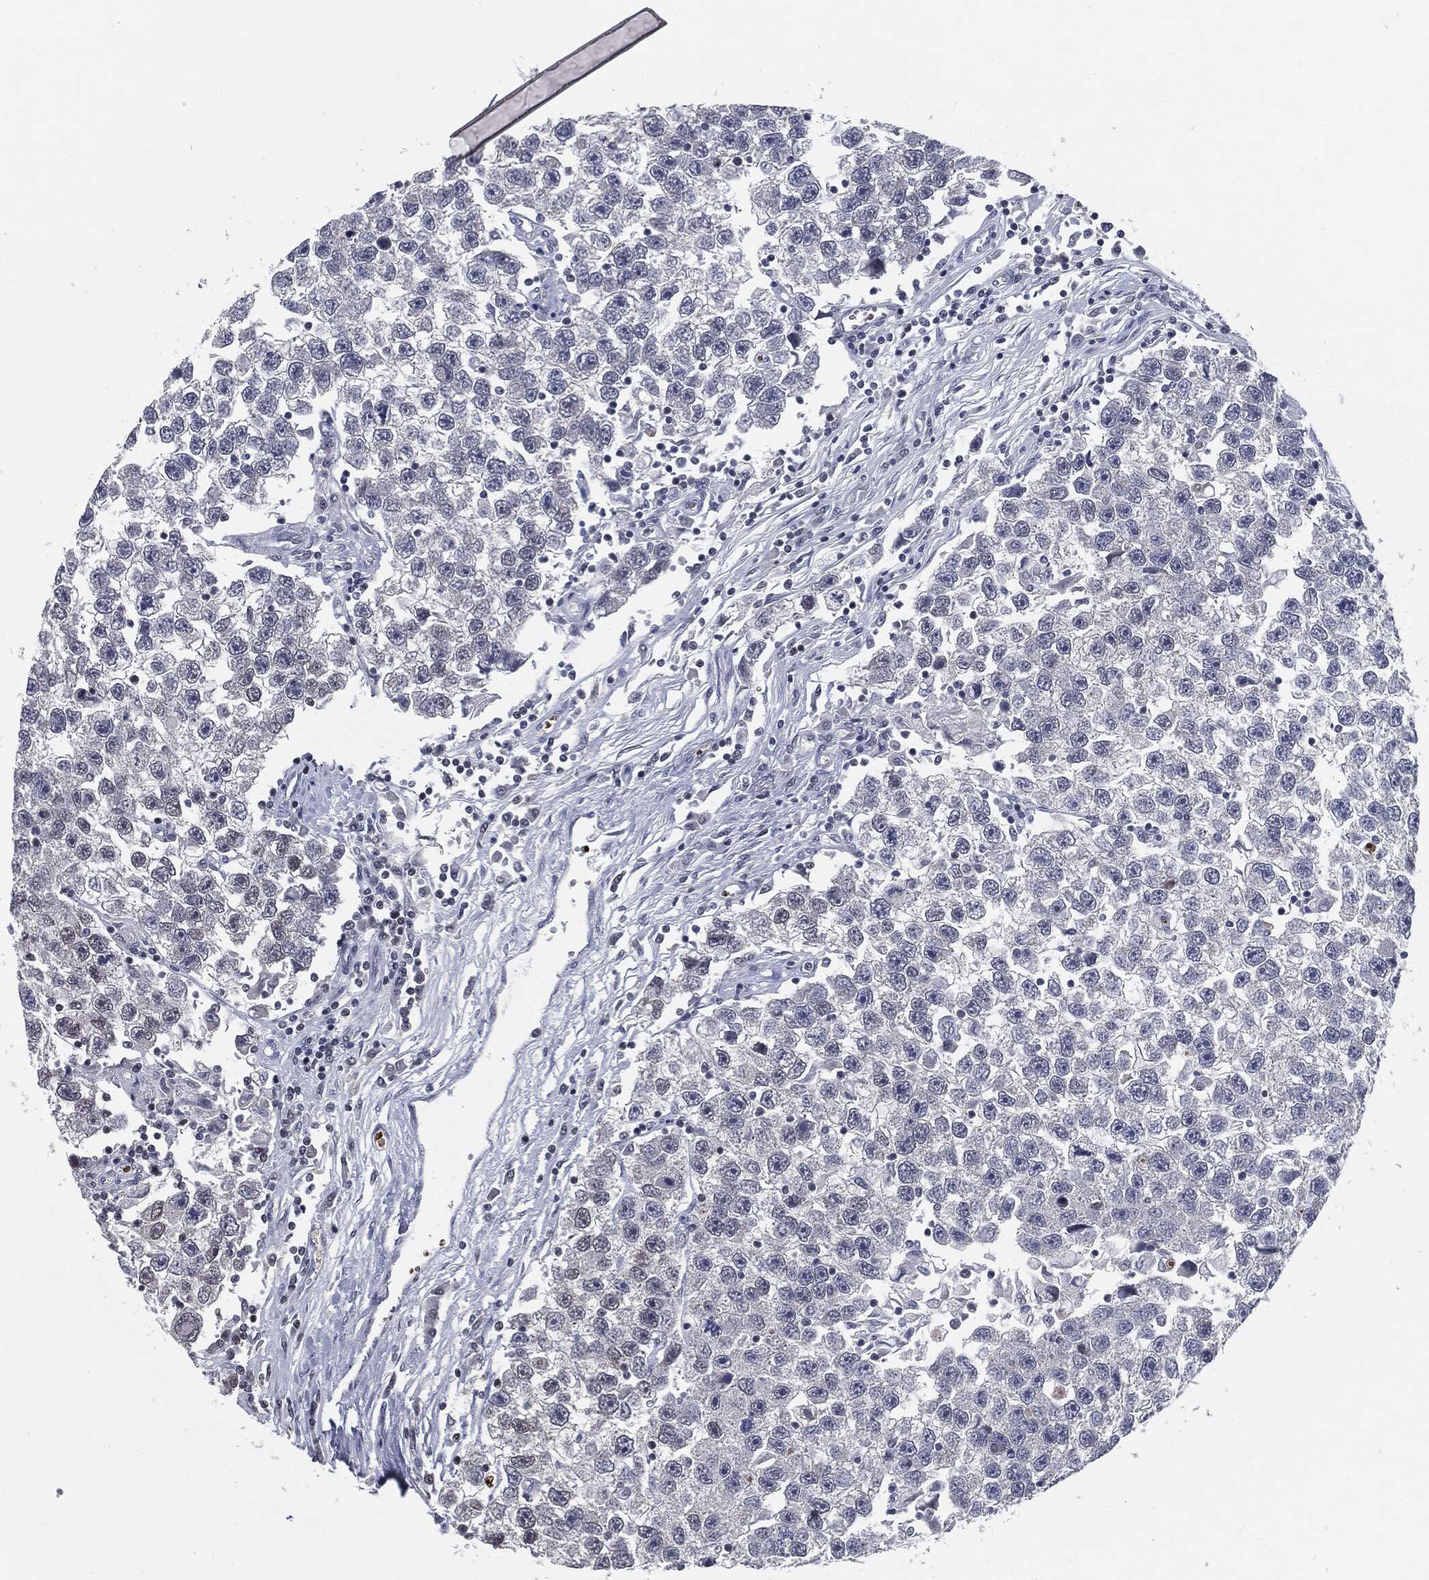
{"staining": {"intensity": "weak", "quantity": "25%-75%", "location": "nuclear"}, "tissue": "testis cancer", "cell_type": "Tumor cells", "image_type": "cancer", "snomed": [{"axis": "morphology", "description": "Seminoma, NOS"}, {"axis": "topography", "description": "Testis"}], "caption": "IHC of testis cancer reveals low levels of weak nuclear positivity in about 25%-75% of tumor cells.", "gene": "ANXA1", "patient": {"sex": "male", "age": 26}}